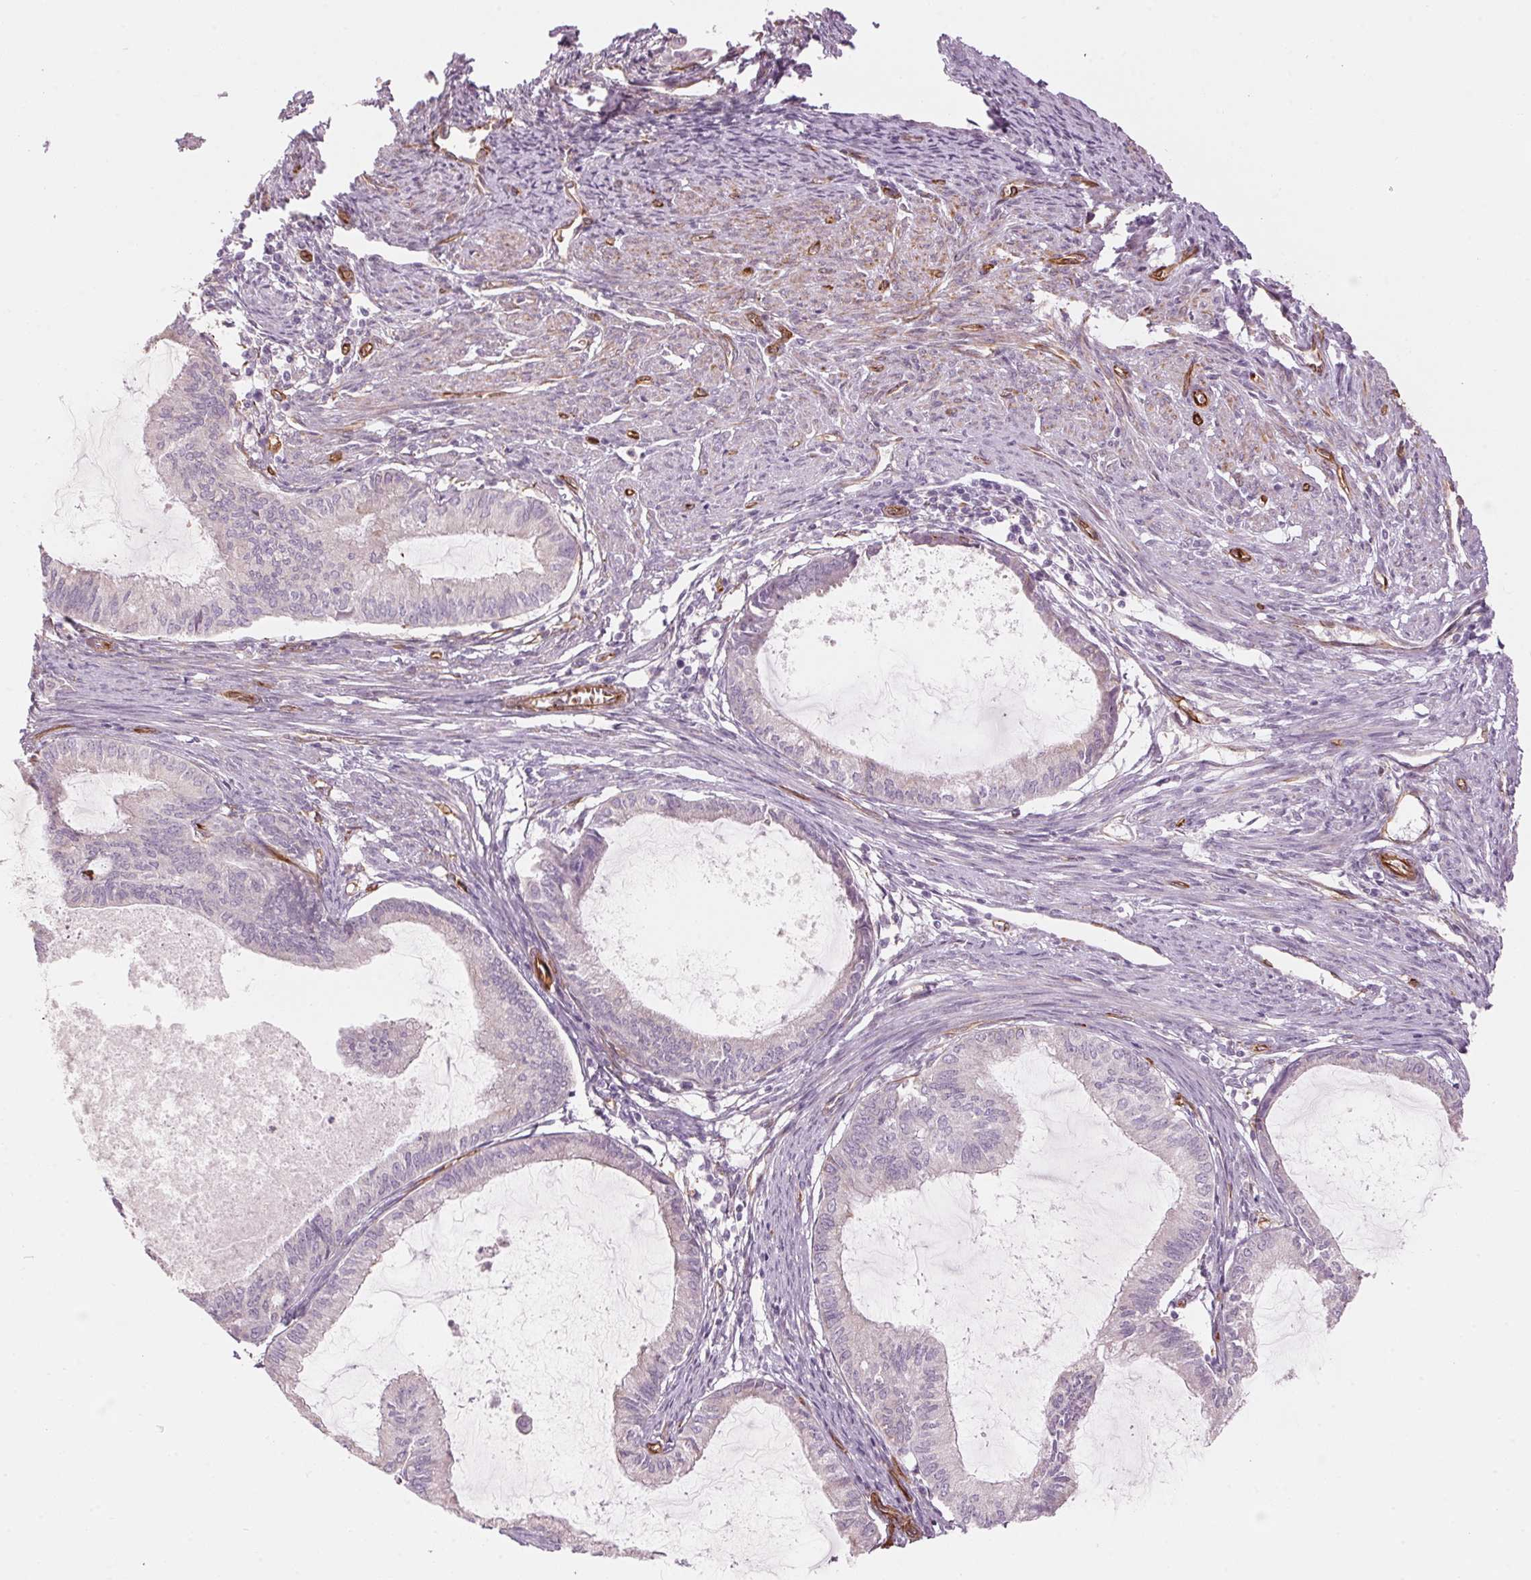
{"staining": {"intensity": "negative", "quantity": "none", "location": "none"}, "tissue": "endometrial cancer", "cell_type": "Tumor cells", "image_type": "cancer", "snomed": [{"axis": "morphology", "description": "Adenocarcinoma, NOS"}, {"axis": "topography", "description": "Endometrium"}], "caption": "Immunohistochemical staining of human endometrial cancer (adenocarcinoma) displays no significant expression in tumor cells. (DAB immunohistochemistry (IHC), high magnification).", "gene": "CLPS", "patient": {"sex": "female", "age": 86}}